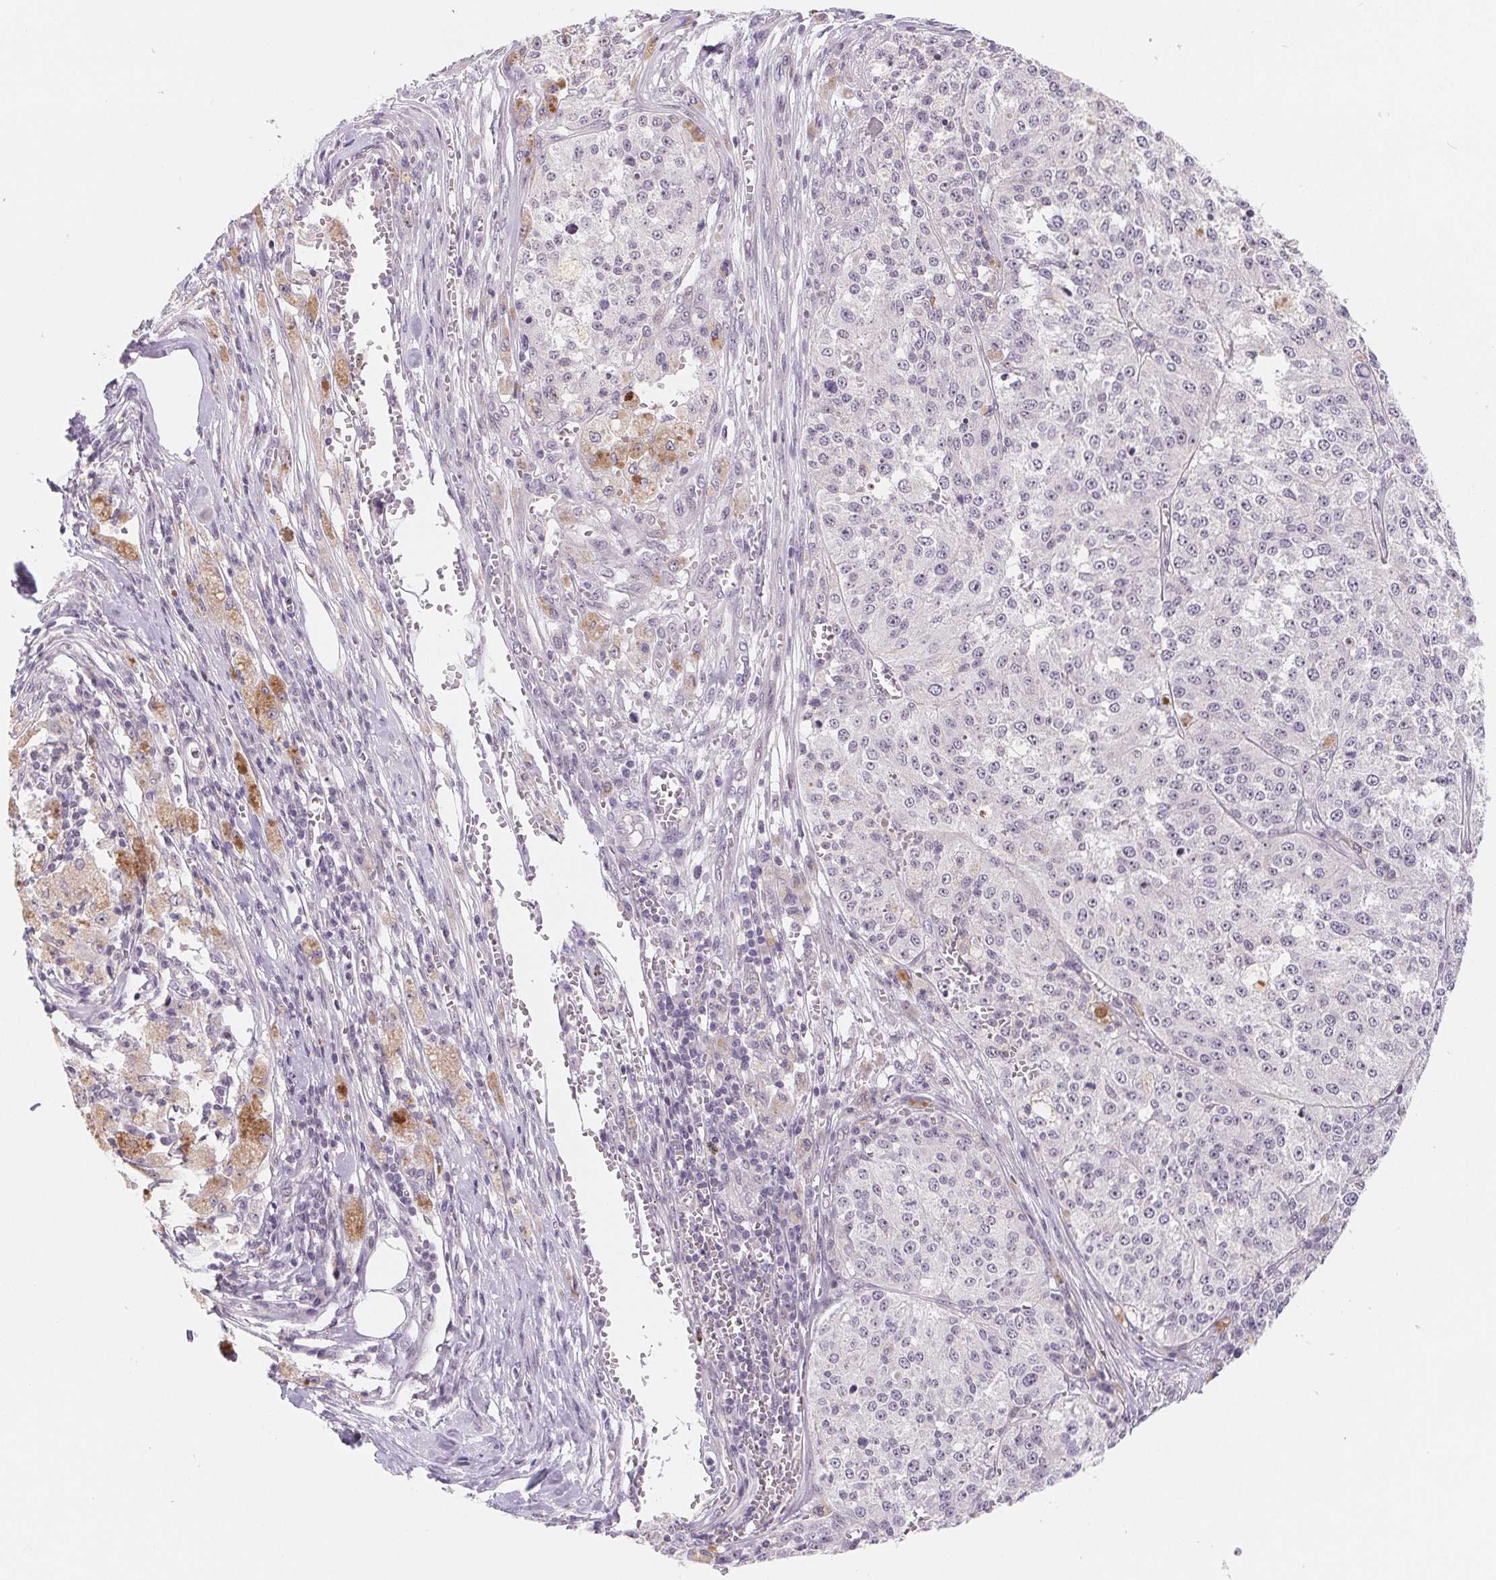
{"staining": {"intensity": "negative", "quantity": "none", "location": "none"}, "tissue": "melanoma", "cell_type": "Tumor cells", "image_type": "cancer", "snomed": [{"axis": "morphology", "description": "Malignant melanoma, Metastatic site"}, {"axis": "topography", "description": "Lymph node"}], "caption": "IHC micrograph of human melanoma stained for a protein (brown), which demonstrates no staining in tumor cells.", "gene": "LCA5L", "patient": {"sex": "female", "age": 64}}